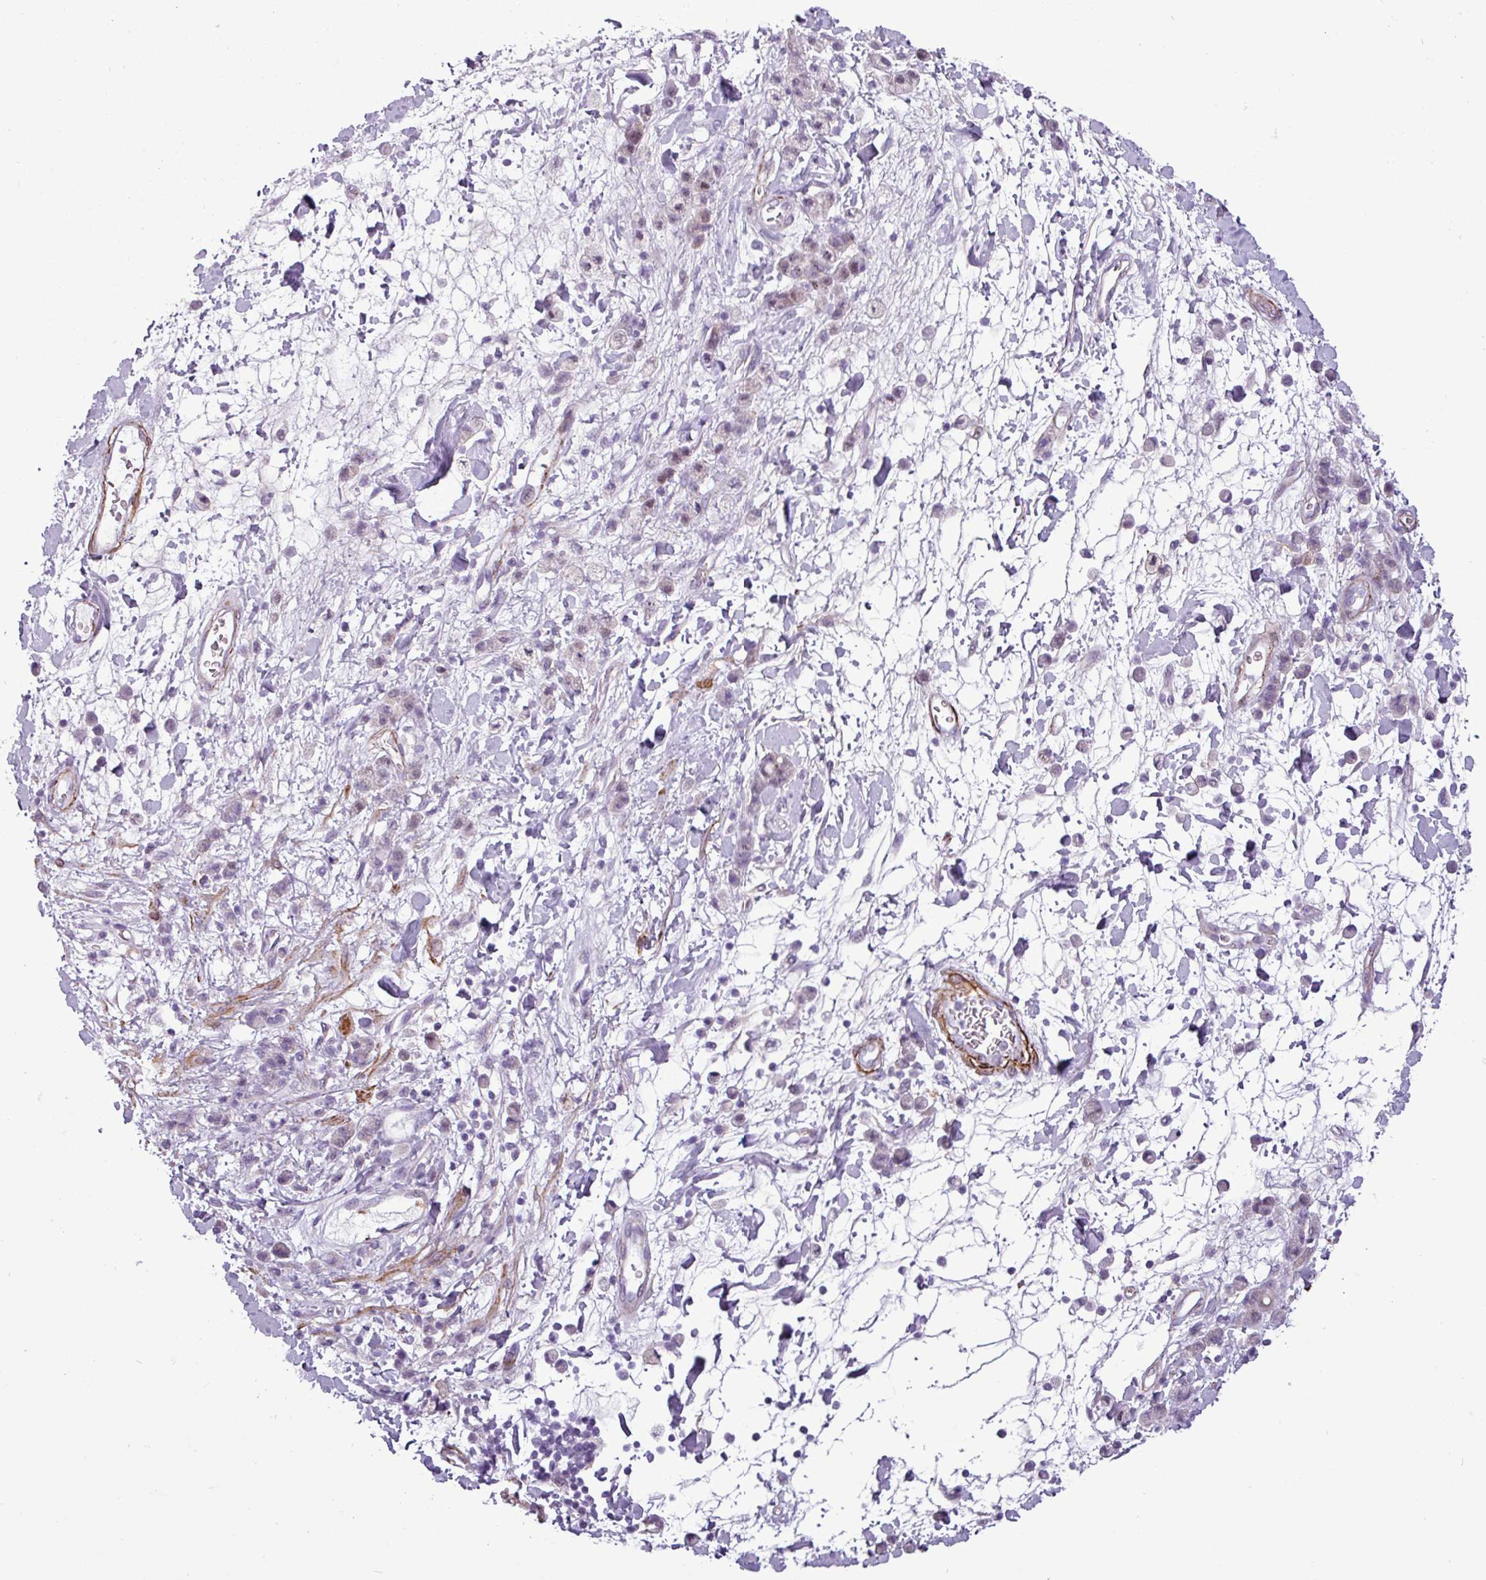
{"staining": {"intensity": "weak", "quantity": "<25%", "location": "nuclear"}, "tissue": "stomach cancer", "cell_type": "Tumor cells", "image_type": "cancer", "snomed": [{"axis": "morphology", "description": "Adenocarcinoma, NOS"}, {"axis": "topography", "description": "Stomach"}], "caption": "The immunohistochemistry photomicrograph has no significant expression in tumor cells of stomach adenocarcinoma tissue. Nuclei are stained in blue.", "gene": "ATP10A", "patient": {"sex": "male", "age": 77}}